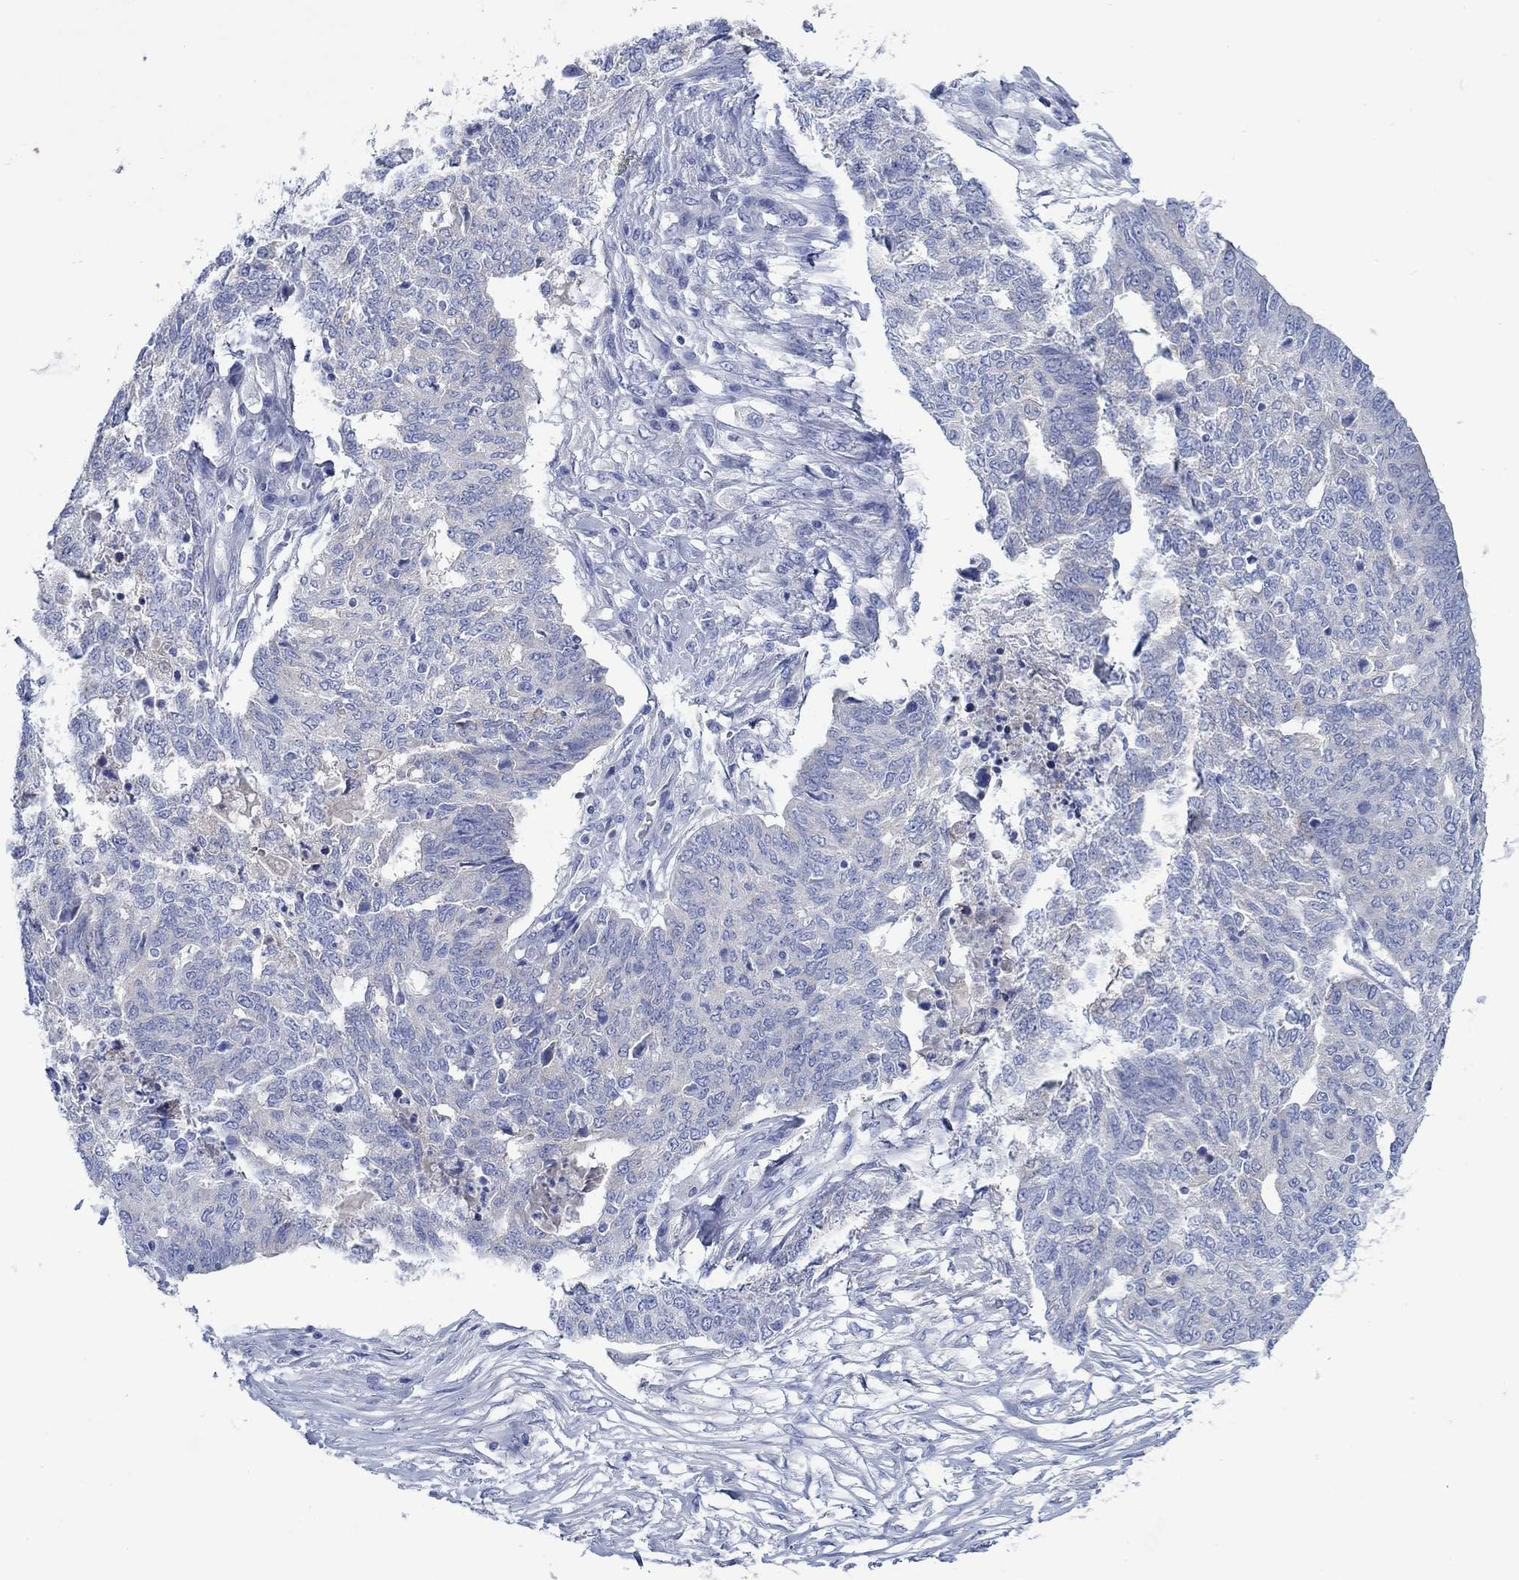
{"staining": {"intensity": "negative", "quantity": "none", "location": "none"}, "tissue": "ovarian cancer", "cell_type": "Tumor cells", "image_type": "cancer", "snomed": [{"axis": "morphology", "description": "Cystadenocarcinoma, serous, NOS"}, {"axis": "topography", "description": "Ovary"}], "caption": "Immunohistochemical staining of human ovarian serous cystadenocarcinoma reveals no significant staining in tumor cells.", "gene": "TRIM16", "patient": {"sex": "female", "age": 67}}